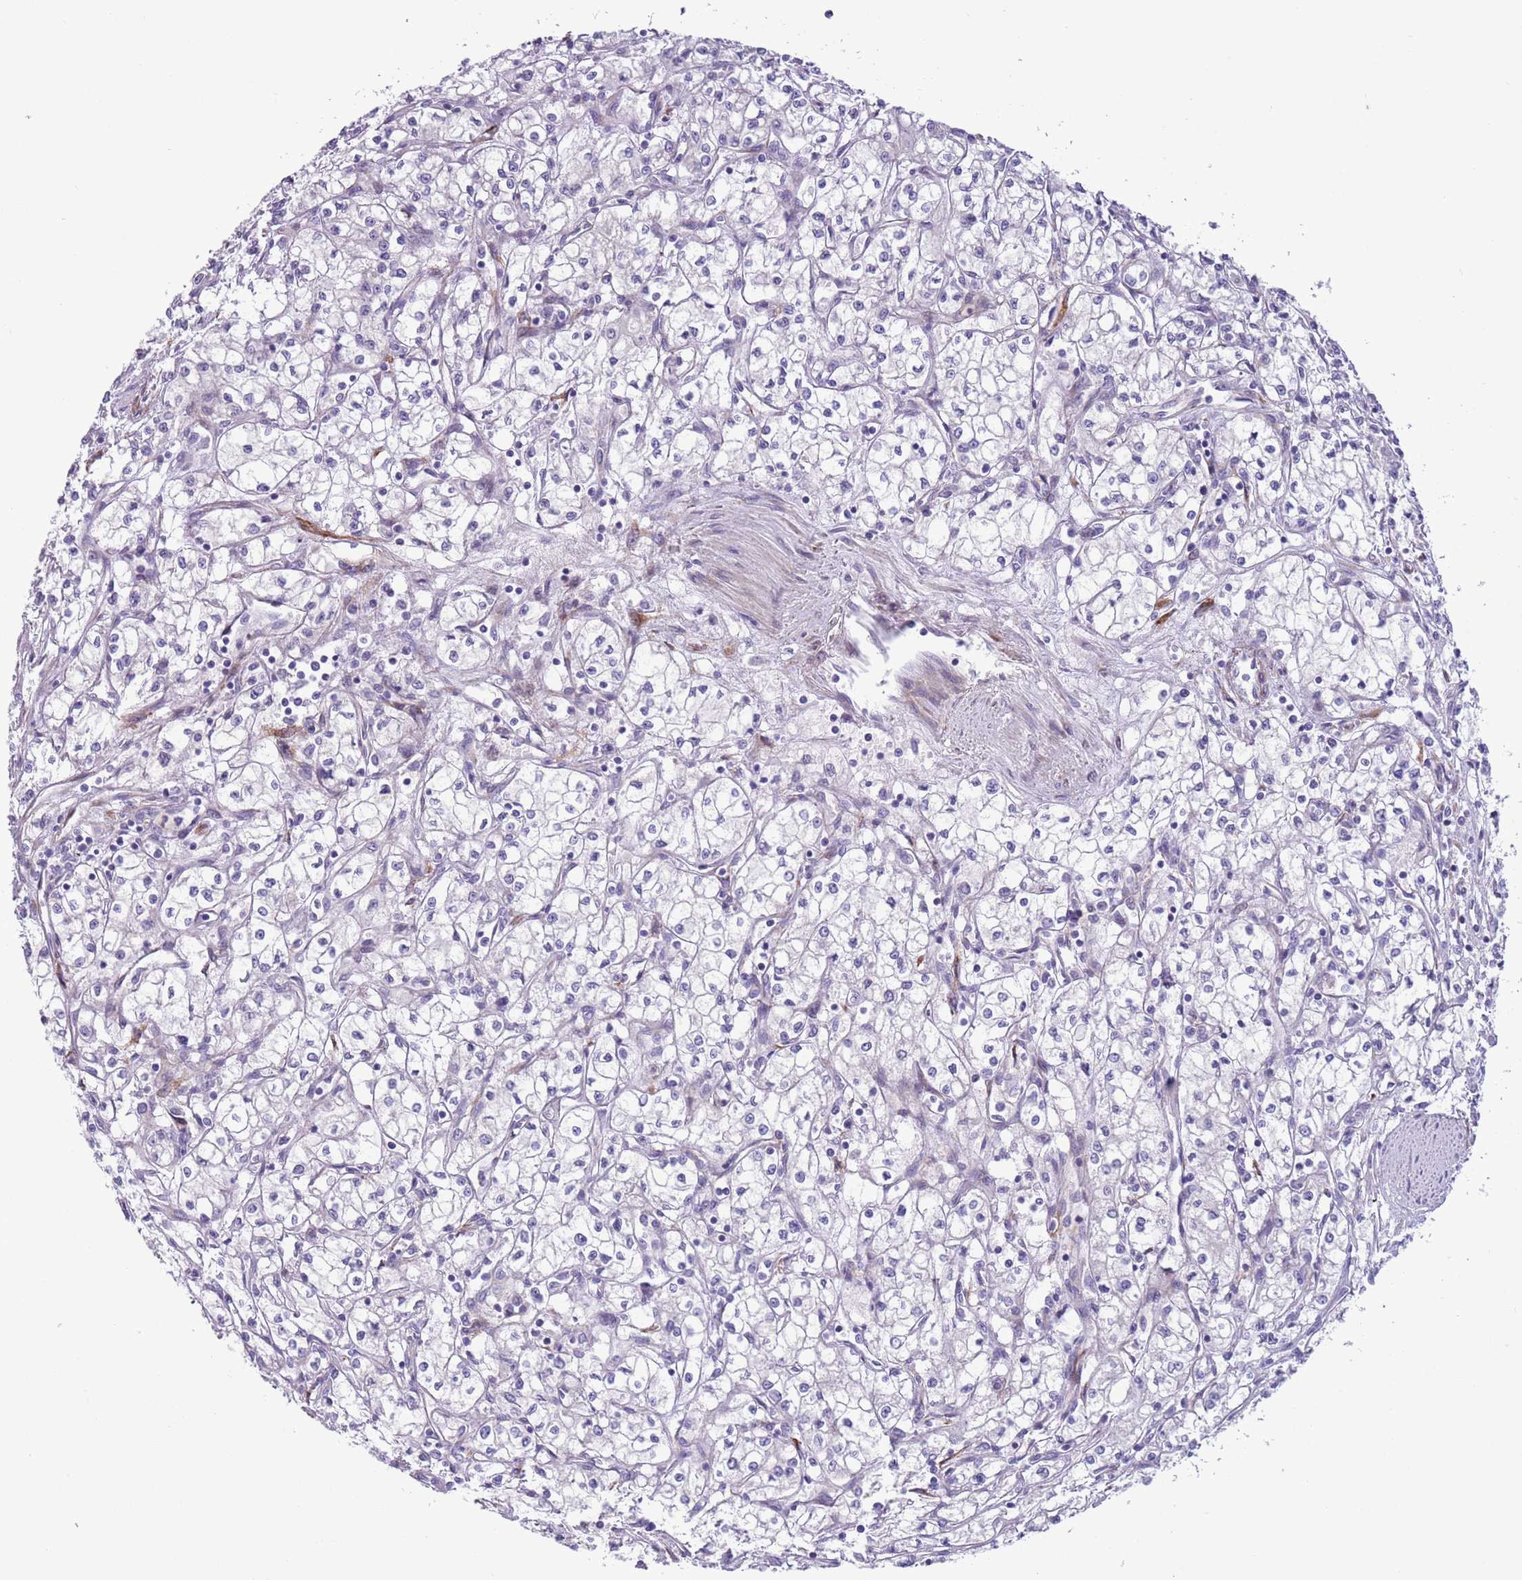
{"staining": {"intensity": "negative", "quantity": "none", "location": "none"}, "tissue": "renal cancer", "cell_type": "Tumor cells", "image_type": "cancer", "snomed": [{"axis": "morphology", "description": "Adenocarcinoma, NOS"}, {"axis": "topography", "description": "Kidney"}], "caption": "A micrograph of human renal cancer is negative for staining in tumor cells.", "gene": "MRPL32", "patient": {"sex": "male", "age": 59}}